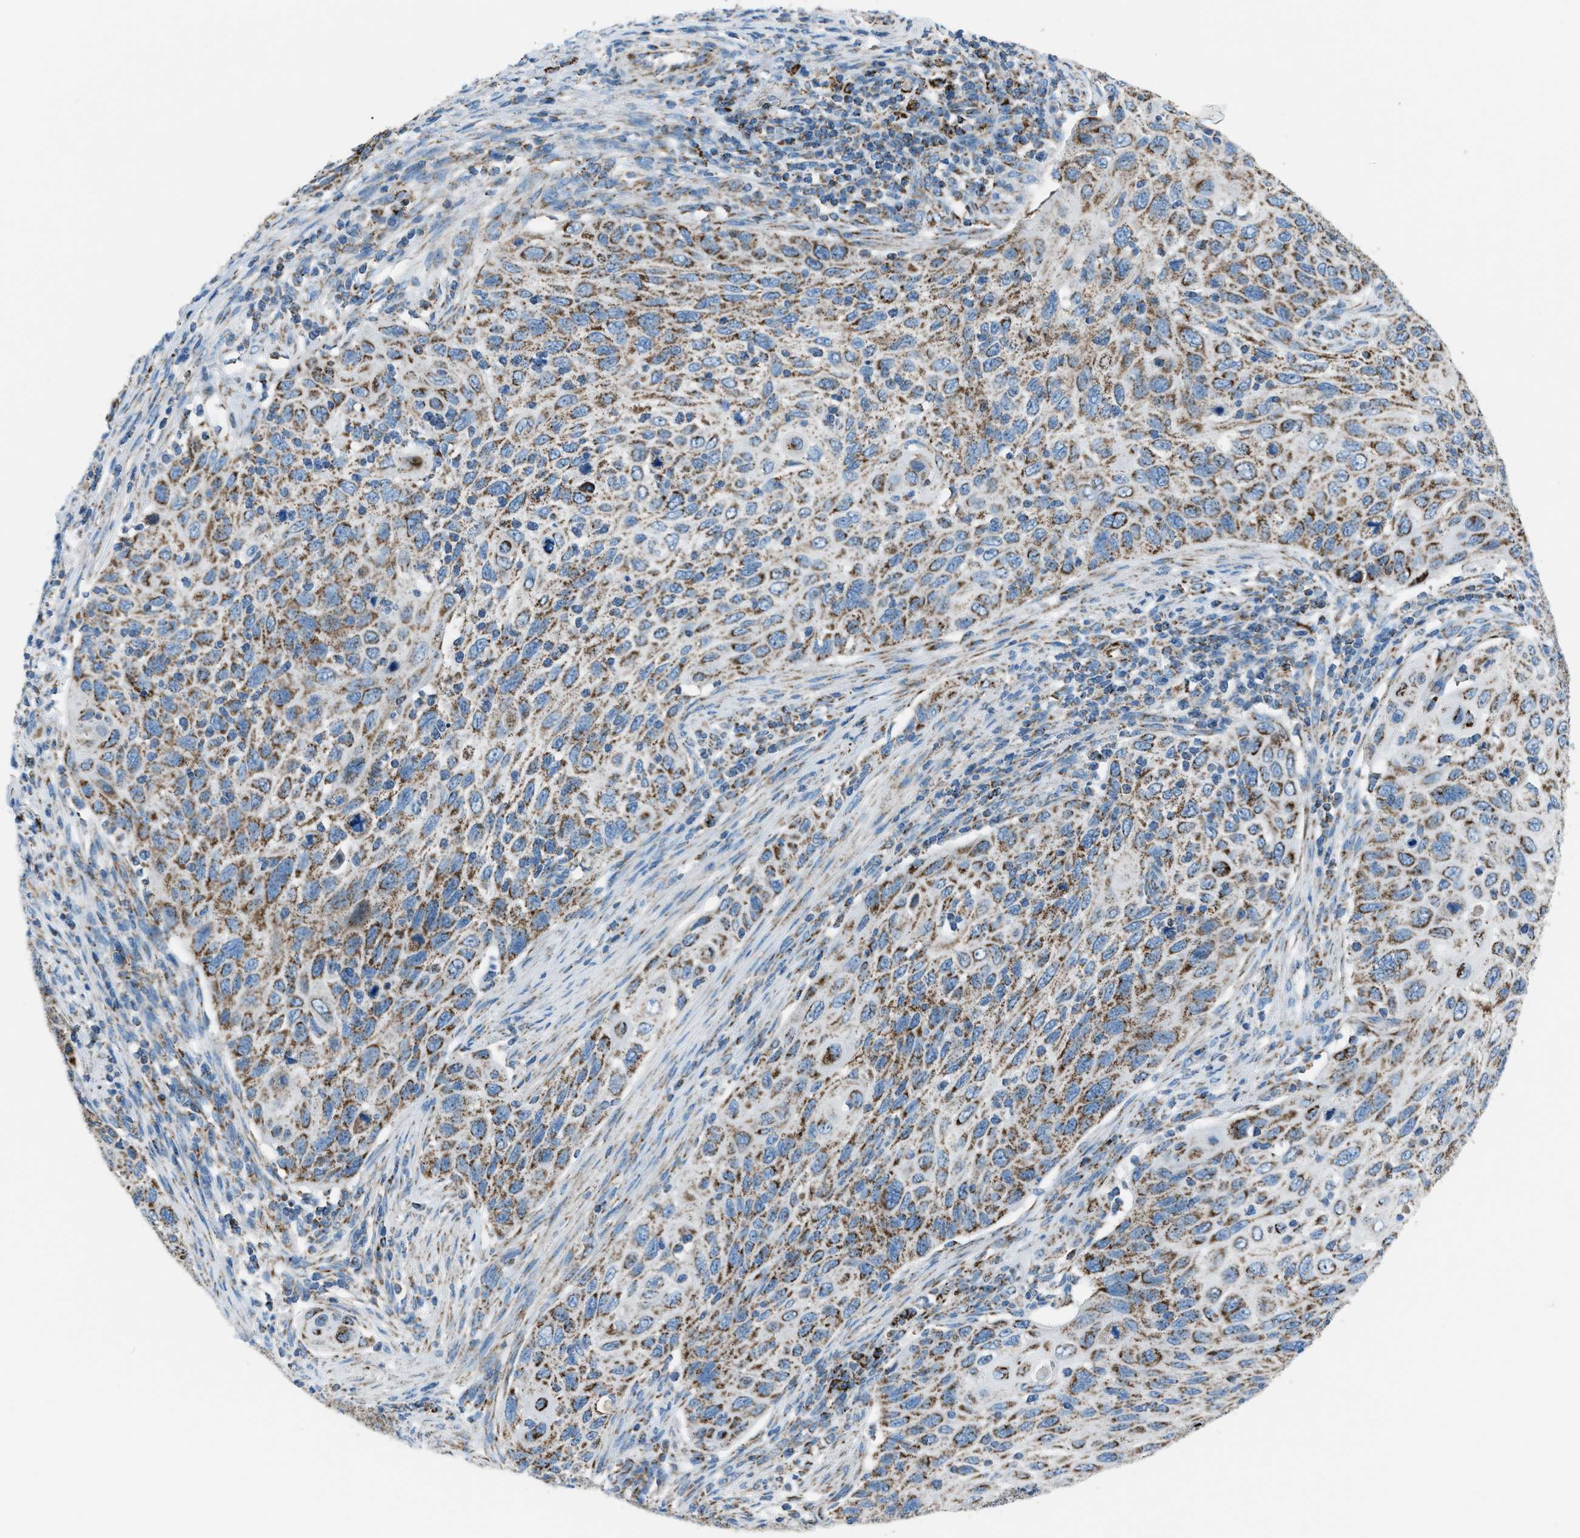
{"staining": {"intensity": "moderate", "quantity": ">75%", "location": "cytoplasmic/membranous"}, "tissue": "cervical cancer", "cell_type": "Tumor cells", "image_type": "cancer", "snomed": [{"axis": "morphology", "description": "Squamous cell carcinoma, NOS"}, {"axis": "topography", "description": "Cervix"}], "caption": "About >75% of tumor cells in human cervical cancer exhibit moderate cytoplasmic/membranous protein staining as visualized by brown immunohistochemical staining.", "gene": "MDH2", "patient": {"sex": "female", "age": 70}}